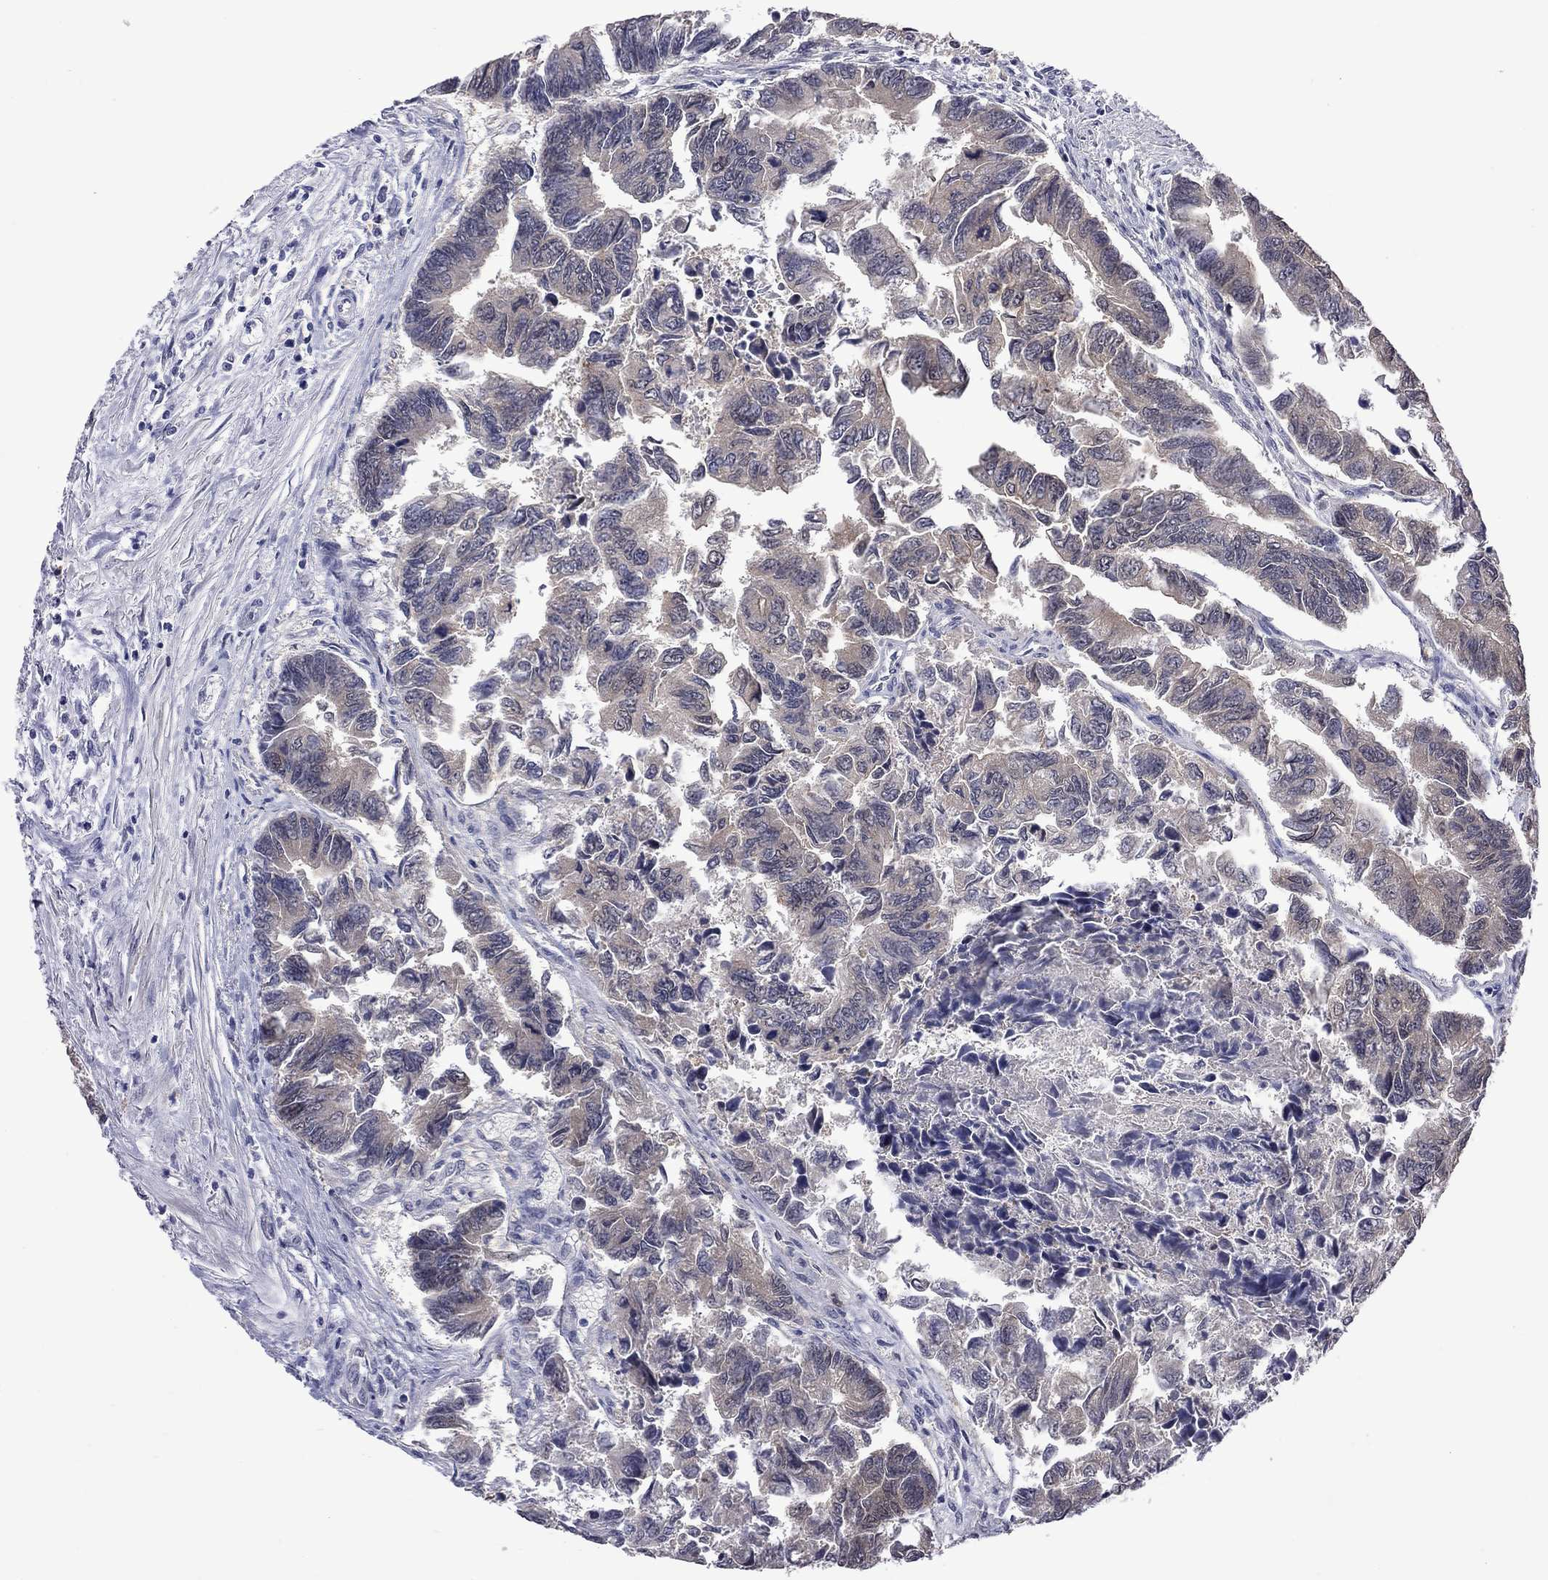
{"staining": {"intensity": "negative", "quantity": "none", "location": "none"}, "tissue": "colorectal cancer", "cell_type": "Tumor cells", "image_type": "cancer", "snomed": [{"axis": "morphology", "description": "Adenocarcinoma, NOS"}, {"axis": "topography", "description": "Colon"}], "caption": "Immunohistochemical staining of human colorectal cancer (adenocarcinoma) demonstrates no significant staining in tumor cells.", "gene": "CTNNBIP1", "patient": {"sex": "female", "age": 65}}